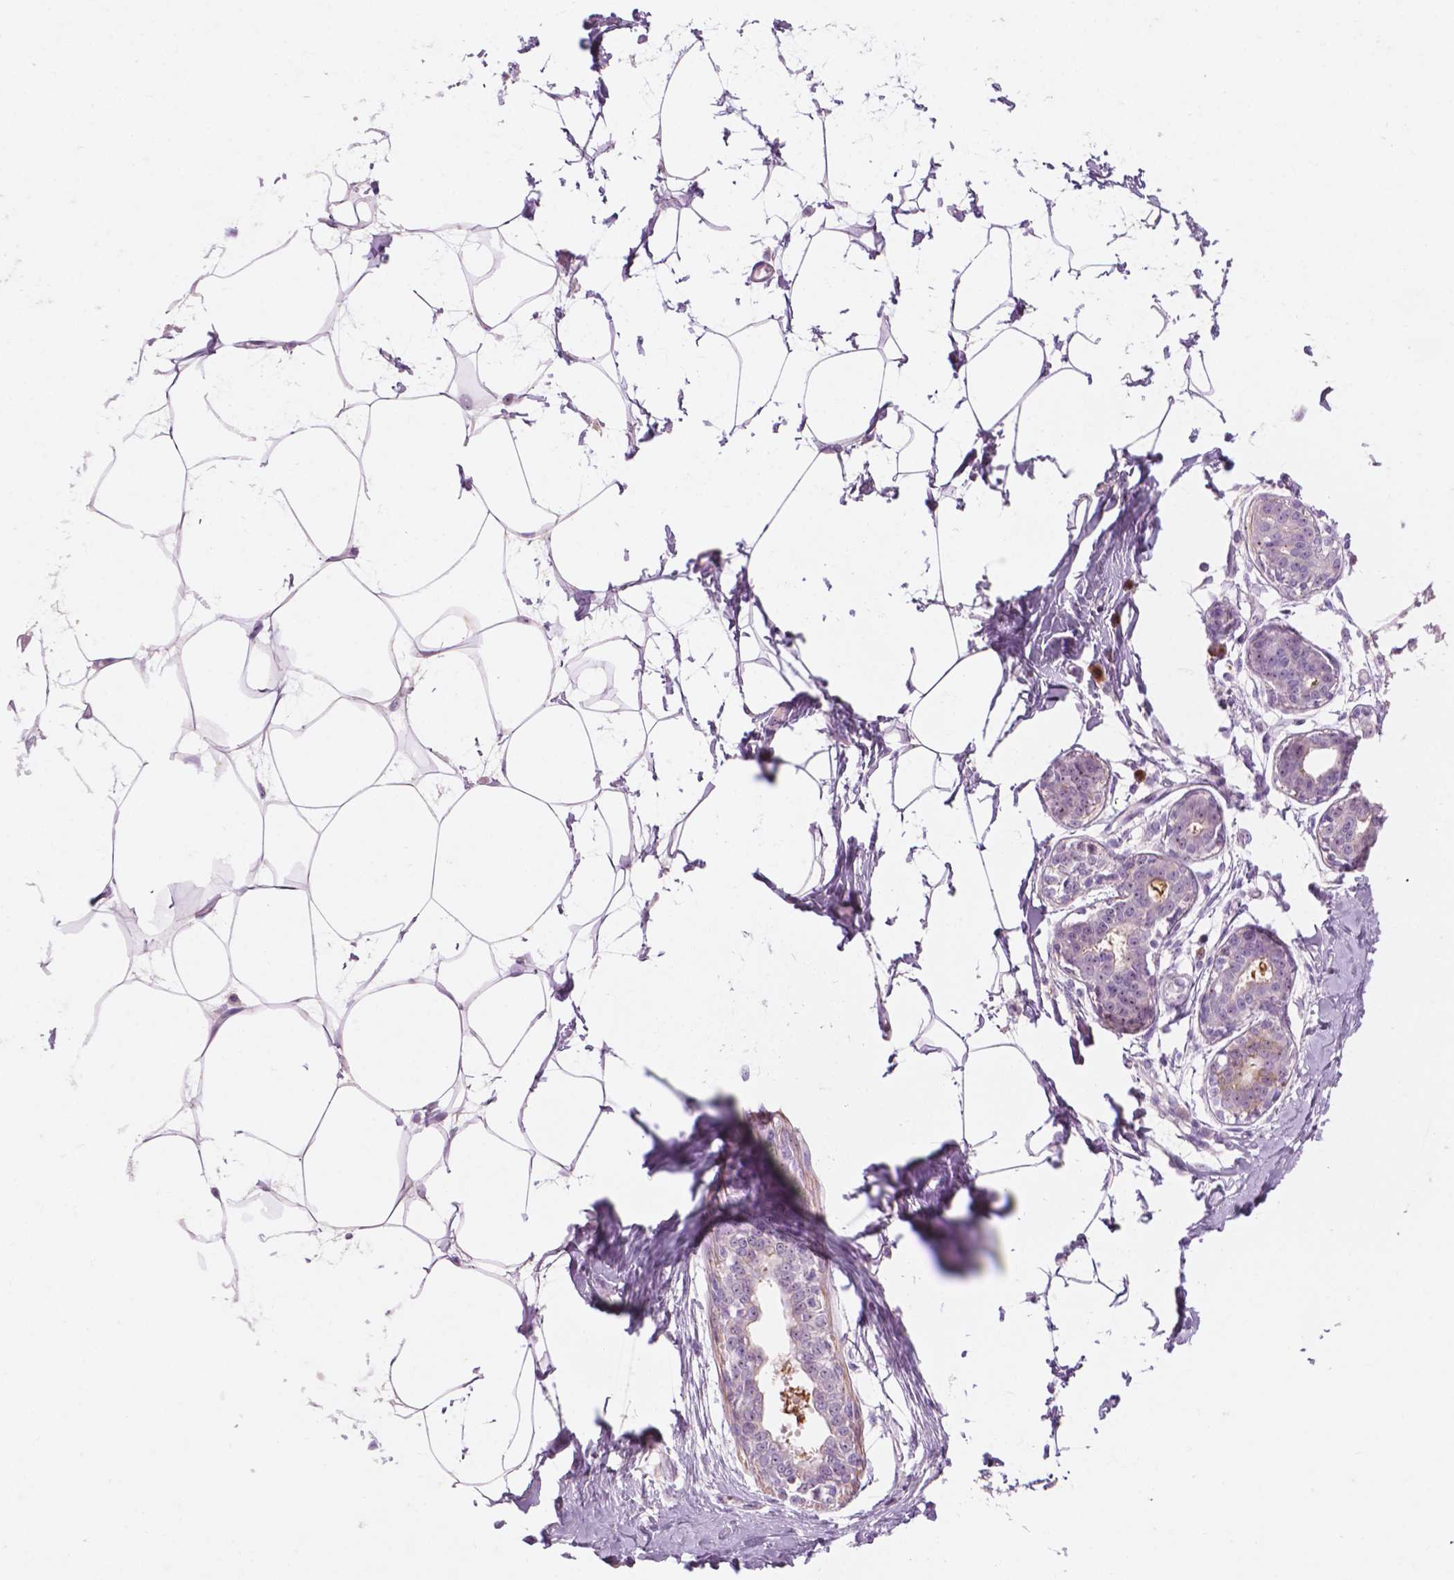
{"staining": {"intensity": "weak", "quantity": "<25%", "location": "nuclear"}, "tissue": "breast", "cell_type": "Adipocytes", "image_type": "normal", "snomed": [{"axis": "morphology", "description": "Normal tissue, NOS"}, {"axis": "topography", "description": "Breast"}], "caption": "The histopathology image demonstrates no significant expression in adipocytes of breast. Nuclei are stained in blue.", "gene": "ZNF853", "patient": {"sex": "female", "age": 45}}